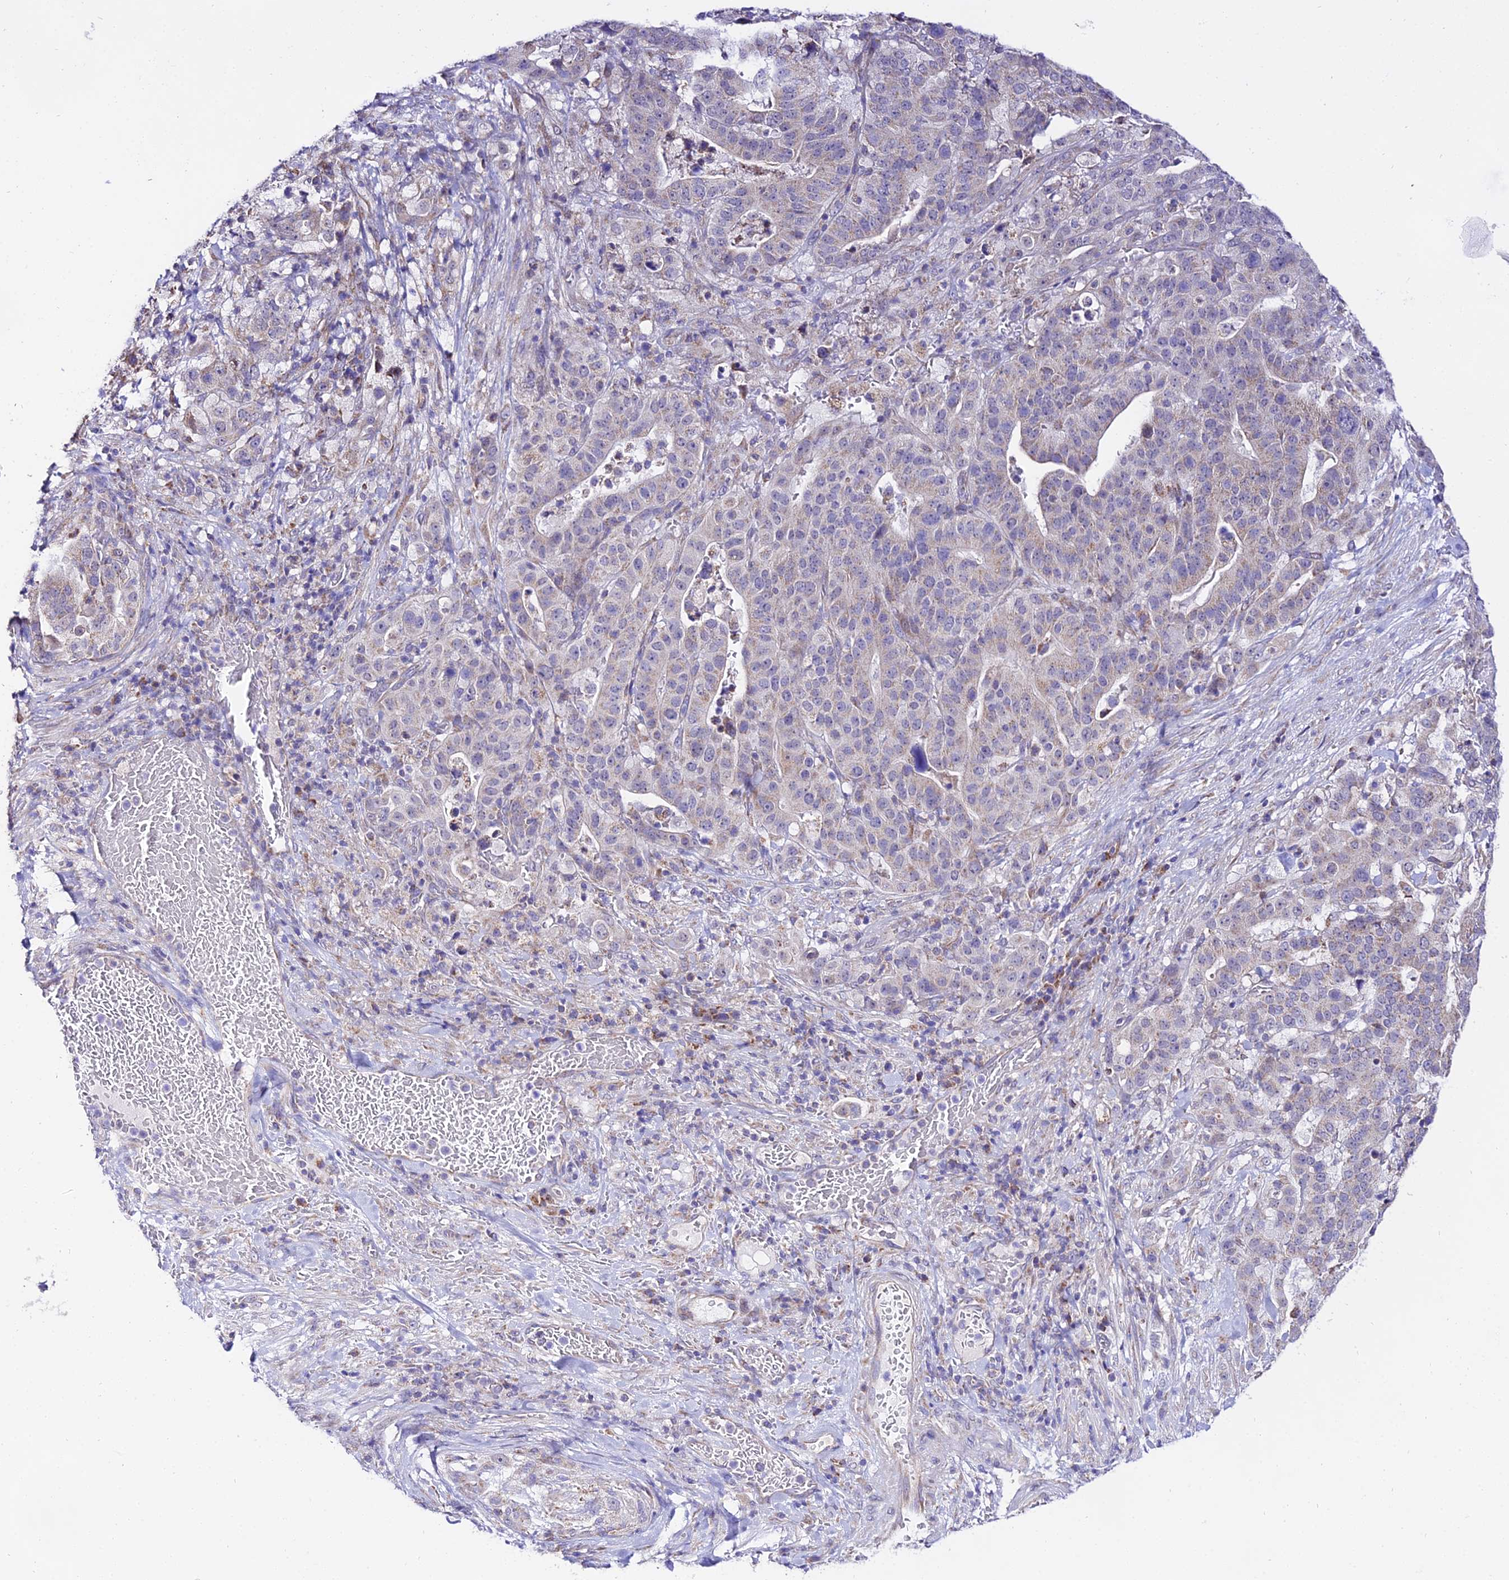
{"staining": {"intensity": "weak", "quantity": "25%-75%", "location": "cytoplasmic/membranous"}, "tissue": "stomach cancer", "cell_type": "Tumor cells", "image_type": "cancer", "snomed": [{"axis": "morphology", "description": "Adenocarcinoma, NOS"}, {"axis": "topography", "description": "Stomach"}], "caption": "DAB (3,3'-diaminobenzidine) immunohistochemical staining of human stomach cancer exhibits weak cytoplasmic/membranous protein expression in approximately 25%-75% of tumor cells. (DAB IHC with brightfield microscopy, high magnification).", "gene": "ATP5PB", "patient": {"sex": "male", "age": 48}}